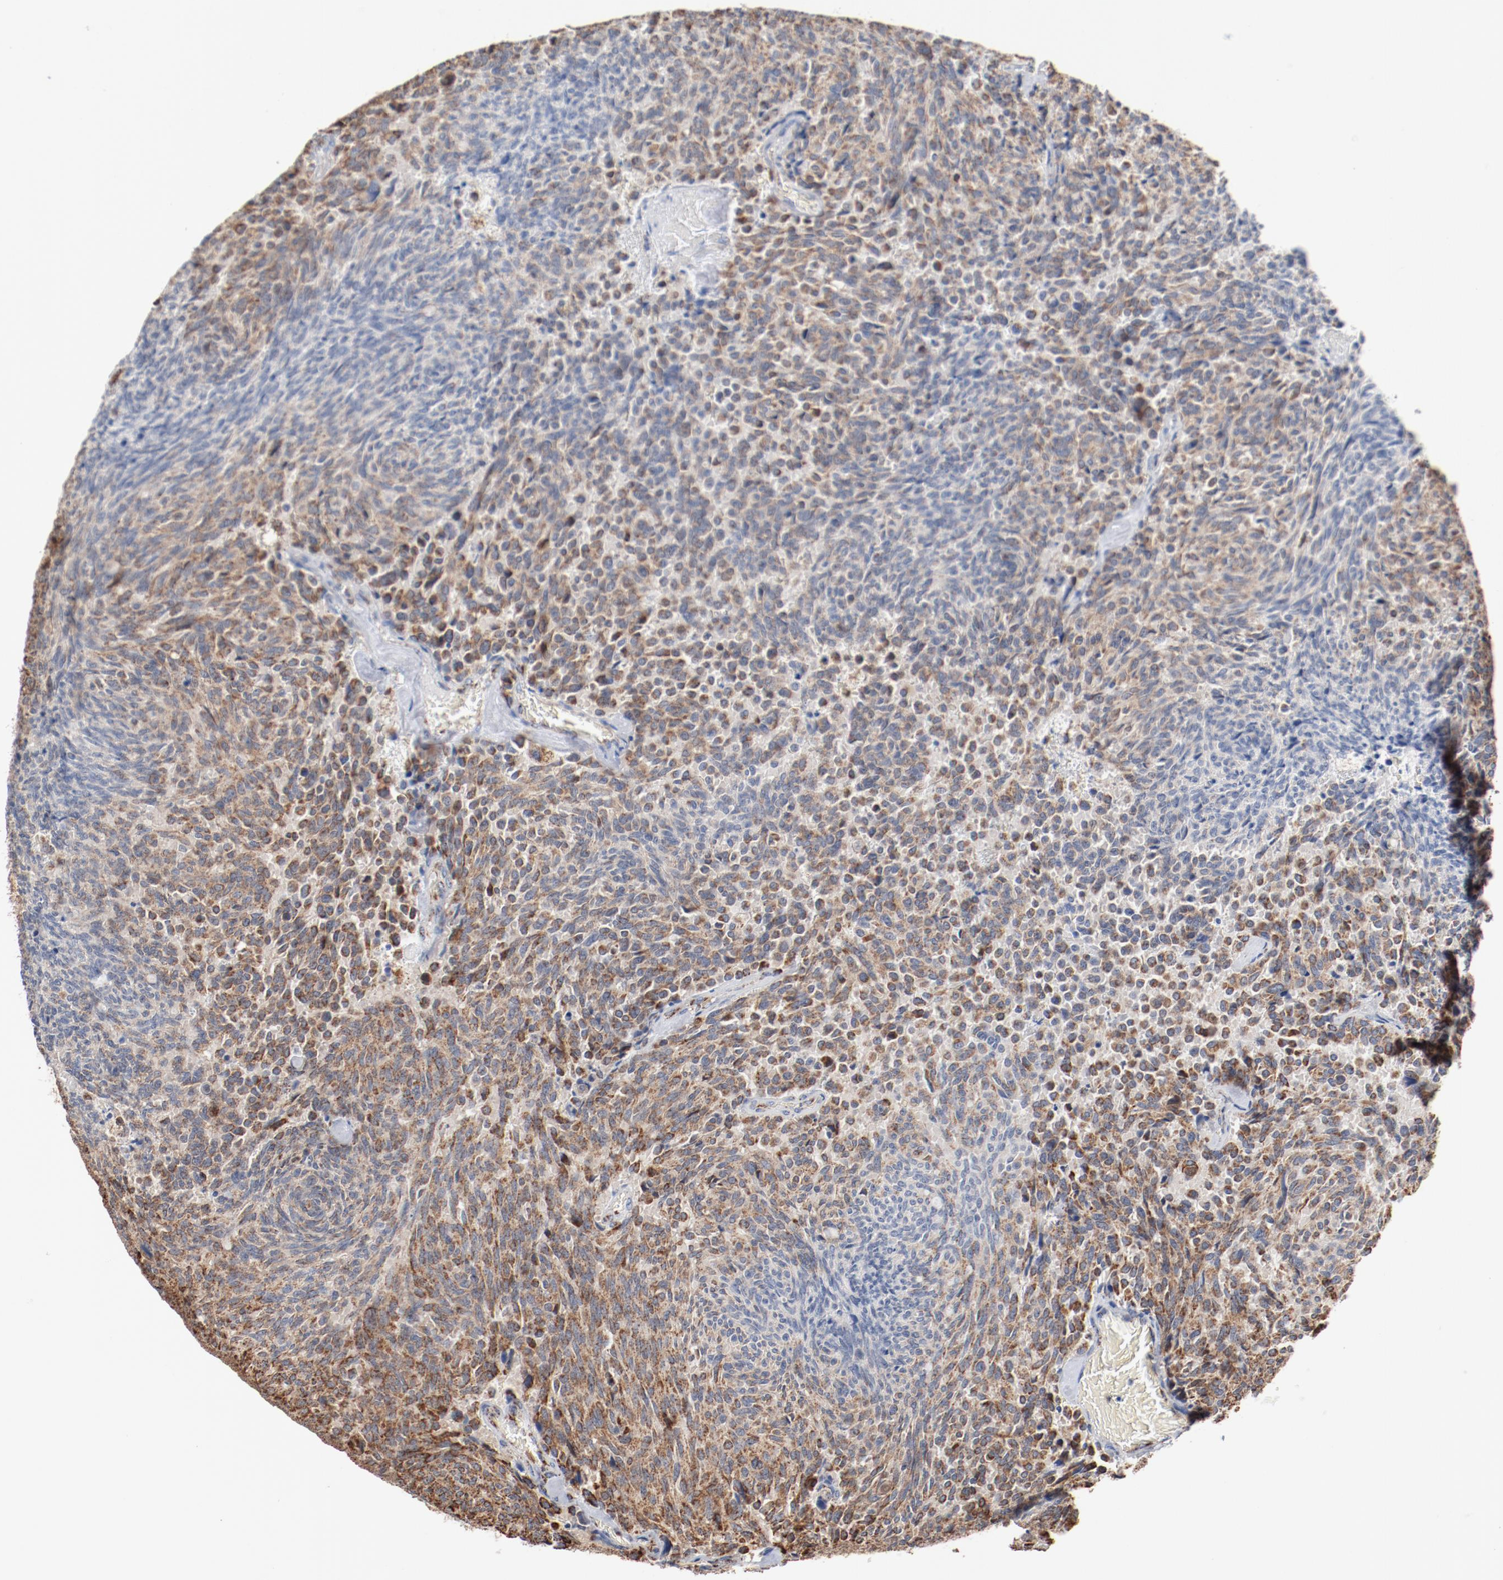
{"staining": {"intensity": "moderate", "quantity": "25%-75%", "location": "cytoplasmic/membranous"}, "tissue": "carcinoid", "cell_type": "Tumor cells", "image_type": "cancer", "snomed": [{"axis": "morphology", "description": "Carcinoid, malignant, NOS"}, {"axis": "topography", "description": "Pancreas"}], "caption": "The image exhibits a brown stain indicating the presence of a protein in the cytoplasmic/membranous of tumor cells in carcinoid (malignant). (IHC, brightfield microscopy, high magnification).", "gene": "NDUFS4", "patient": {"sex": "female", "age": 54}}